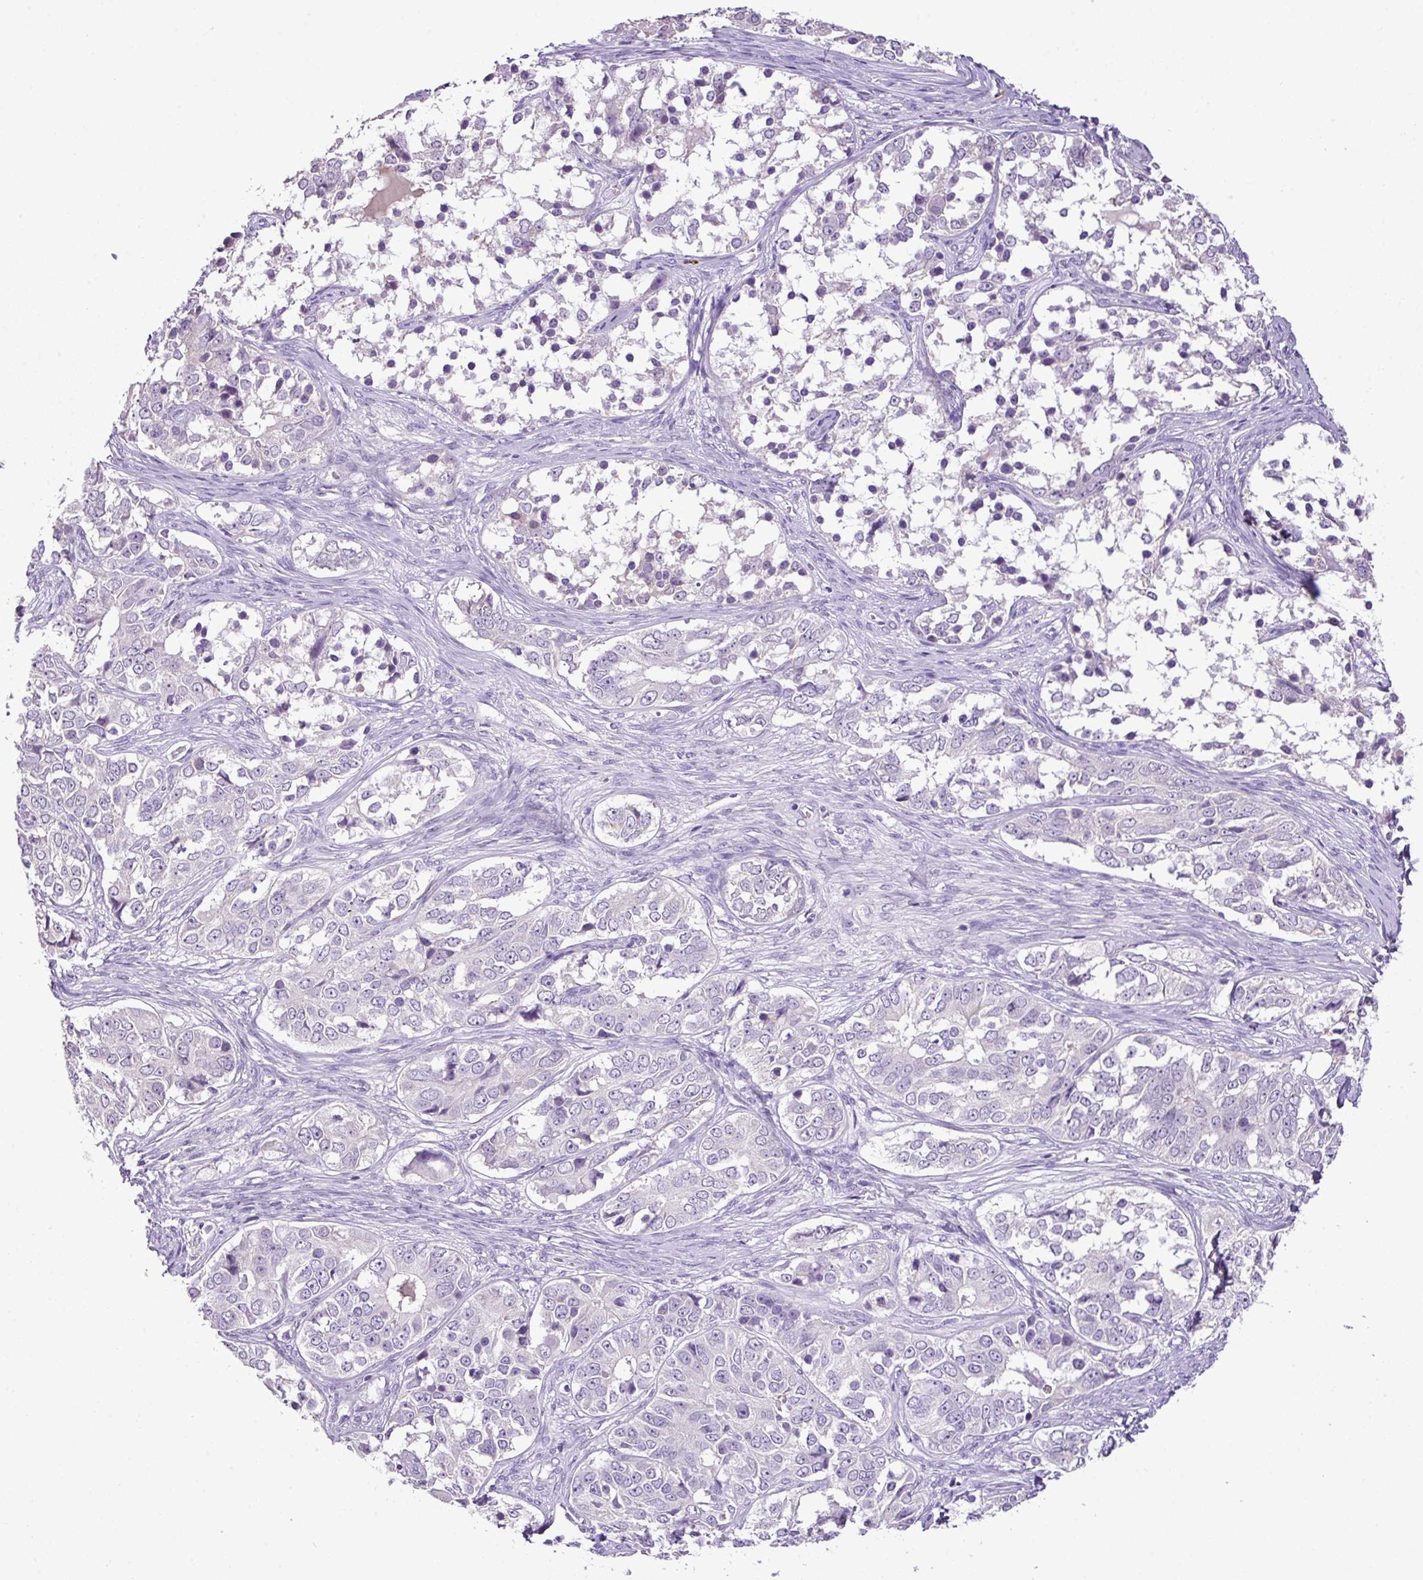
{"staining": {"intensity": "negative", "quantity": "none", "location": "none"}, "tissue": "ovarian cancer", "cell_type": "Tumor cells", "image_type": "cancer", "snomed": [{"axis": "morphology", "description": "Carcinoma, endometroid"}, {"axis": "topography", "description": "Ovary"}], "caption": "Immunohistochemistry of ovarian endometroid carcinoma reveals no positivity in tumor cells. (DAB immunohistochemistry (IHC), high magnification).", "gene": "HTR3E", "patient": {"sex": "female", "age": 51}}